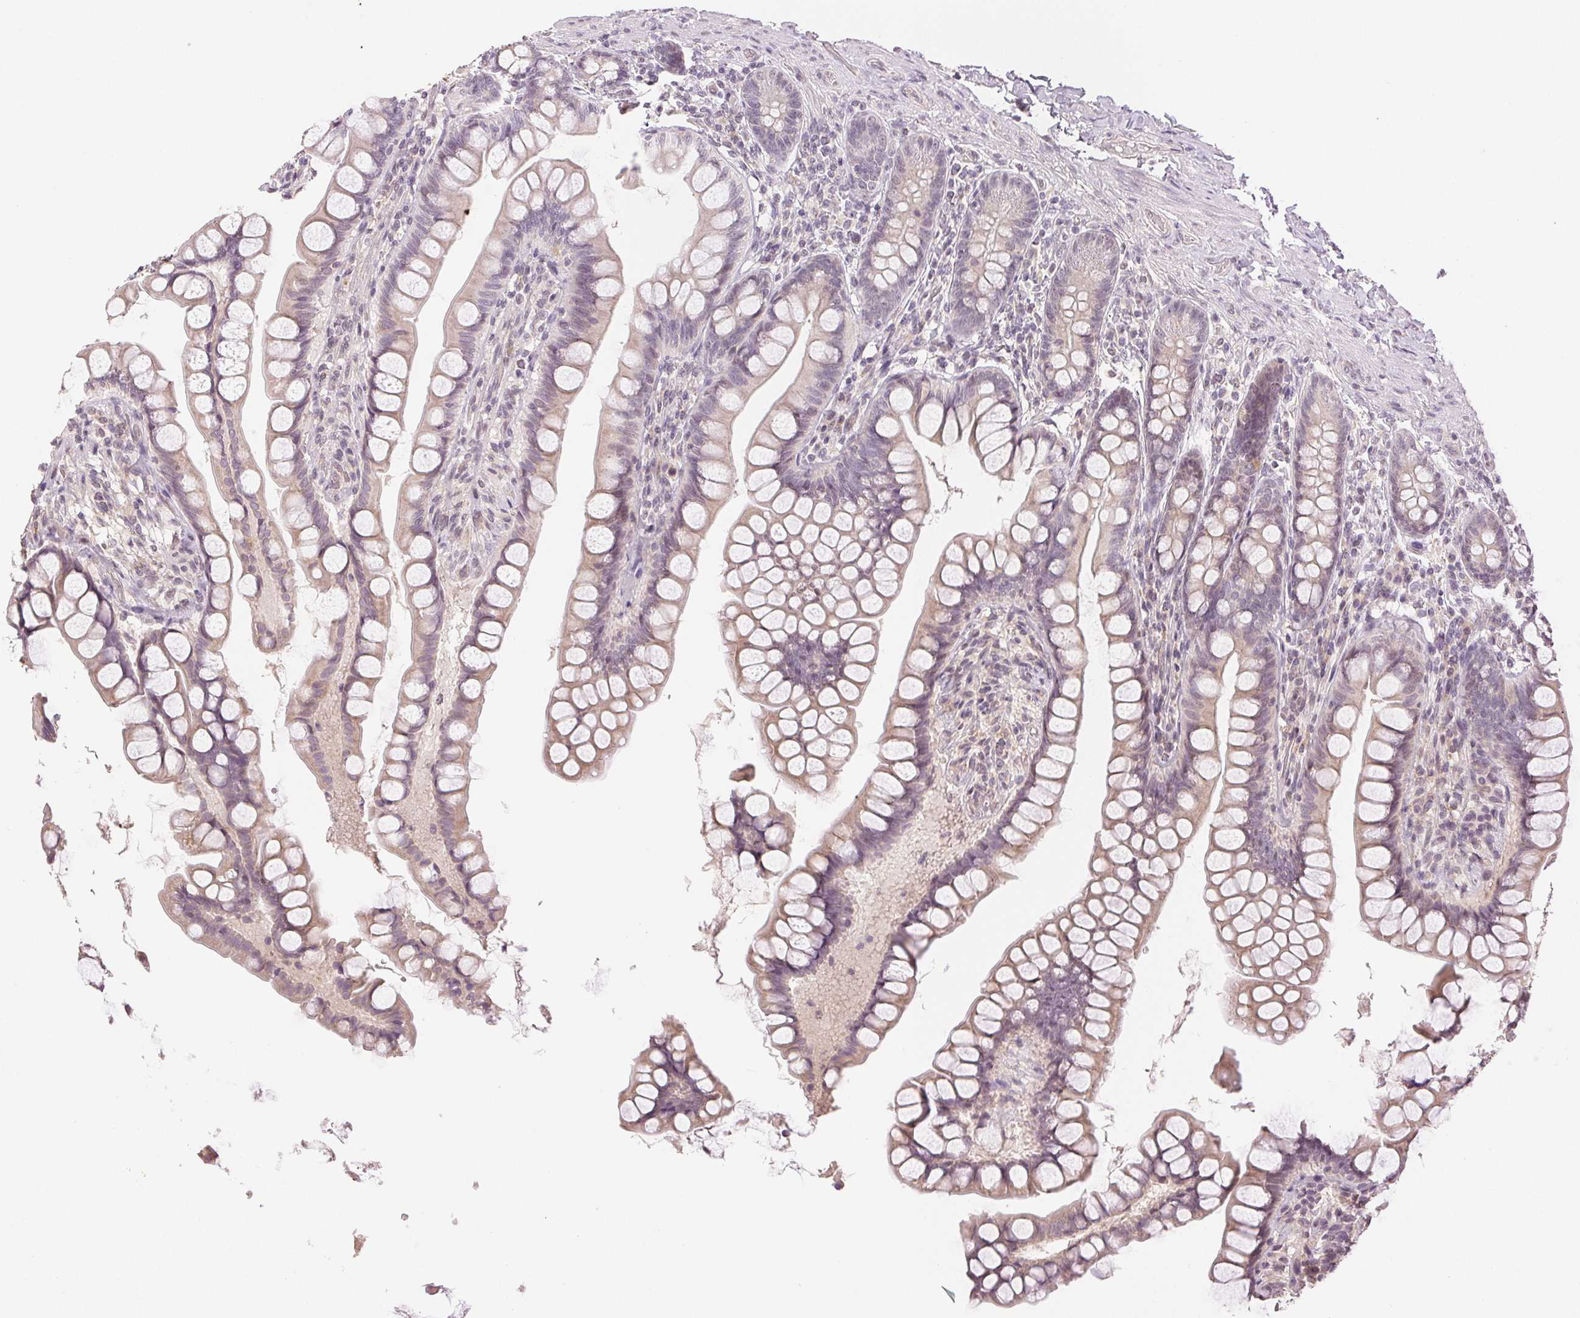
{"staining": {"intensity": "weak", "quantity": "<25%", "location": "cytoplasmic/membranous"}, "tissue": "small intestine", "cell_type": "Glandular cells", "image_type": "normal", "snomed": [{"axis": "morphology", "description": "Normal tissue, NOS"}, {"axis": "topography", "description": "Small intestine"}], "caption": "High power microscopy histopathology image of an immunohistochemistry (IHC) micrograph of normal small intestine, revealing no significant expression in glandular cells.", "gene": "PLCB1", "patient": {"sex": "male", "age": 70}}